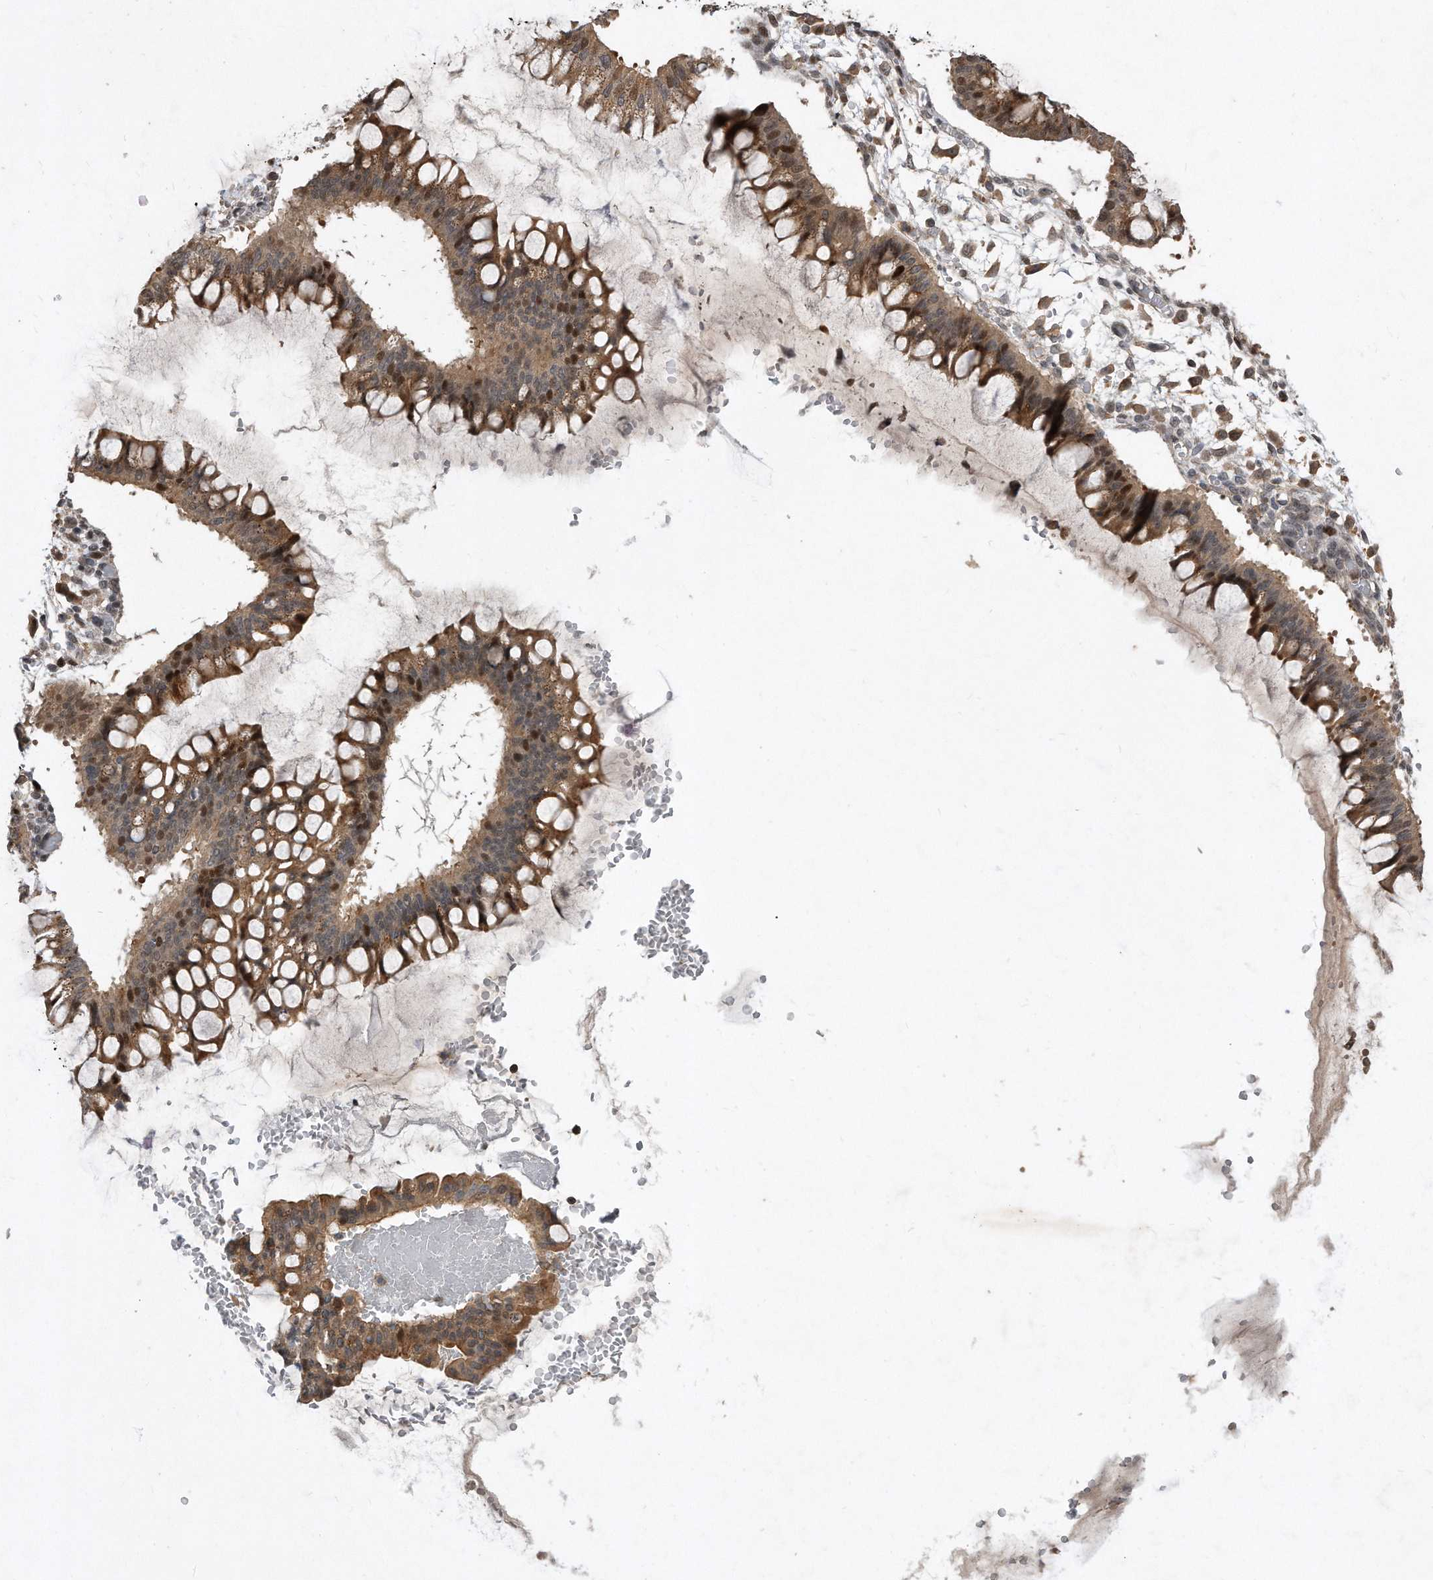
{"staining": {"intensity": "moderate", "quantity": ">75%", "location": "cytoplasmic/membranous,nuclear"}, "tissue": "ovarian cancer", "cell_type": "Tumor cells", "image_type": "cancer", "snomed": [{"axis": "morphology", "description": "Cystadenocarcinoma, mucinous, NOS"}, {"axis": "topography", "description": "Ovary"}], "caption": "The photomicrograph exhibits a brown stain indicating the presence of a protein in the cytoplasmic/membranous and nuclear of tumor cells in ovarian mucinous cystadenocarcinoma.", "gene": "PGBD2", "patient": {"sex": "female", "age": 73}}